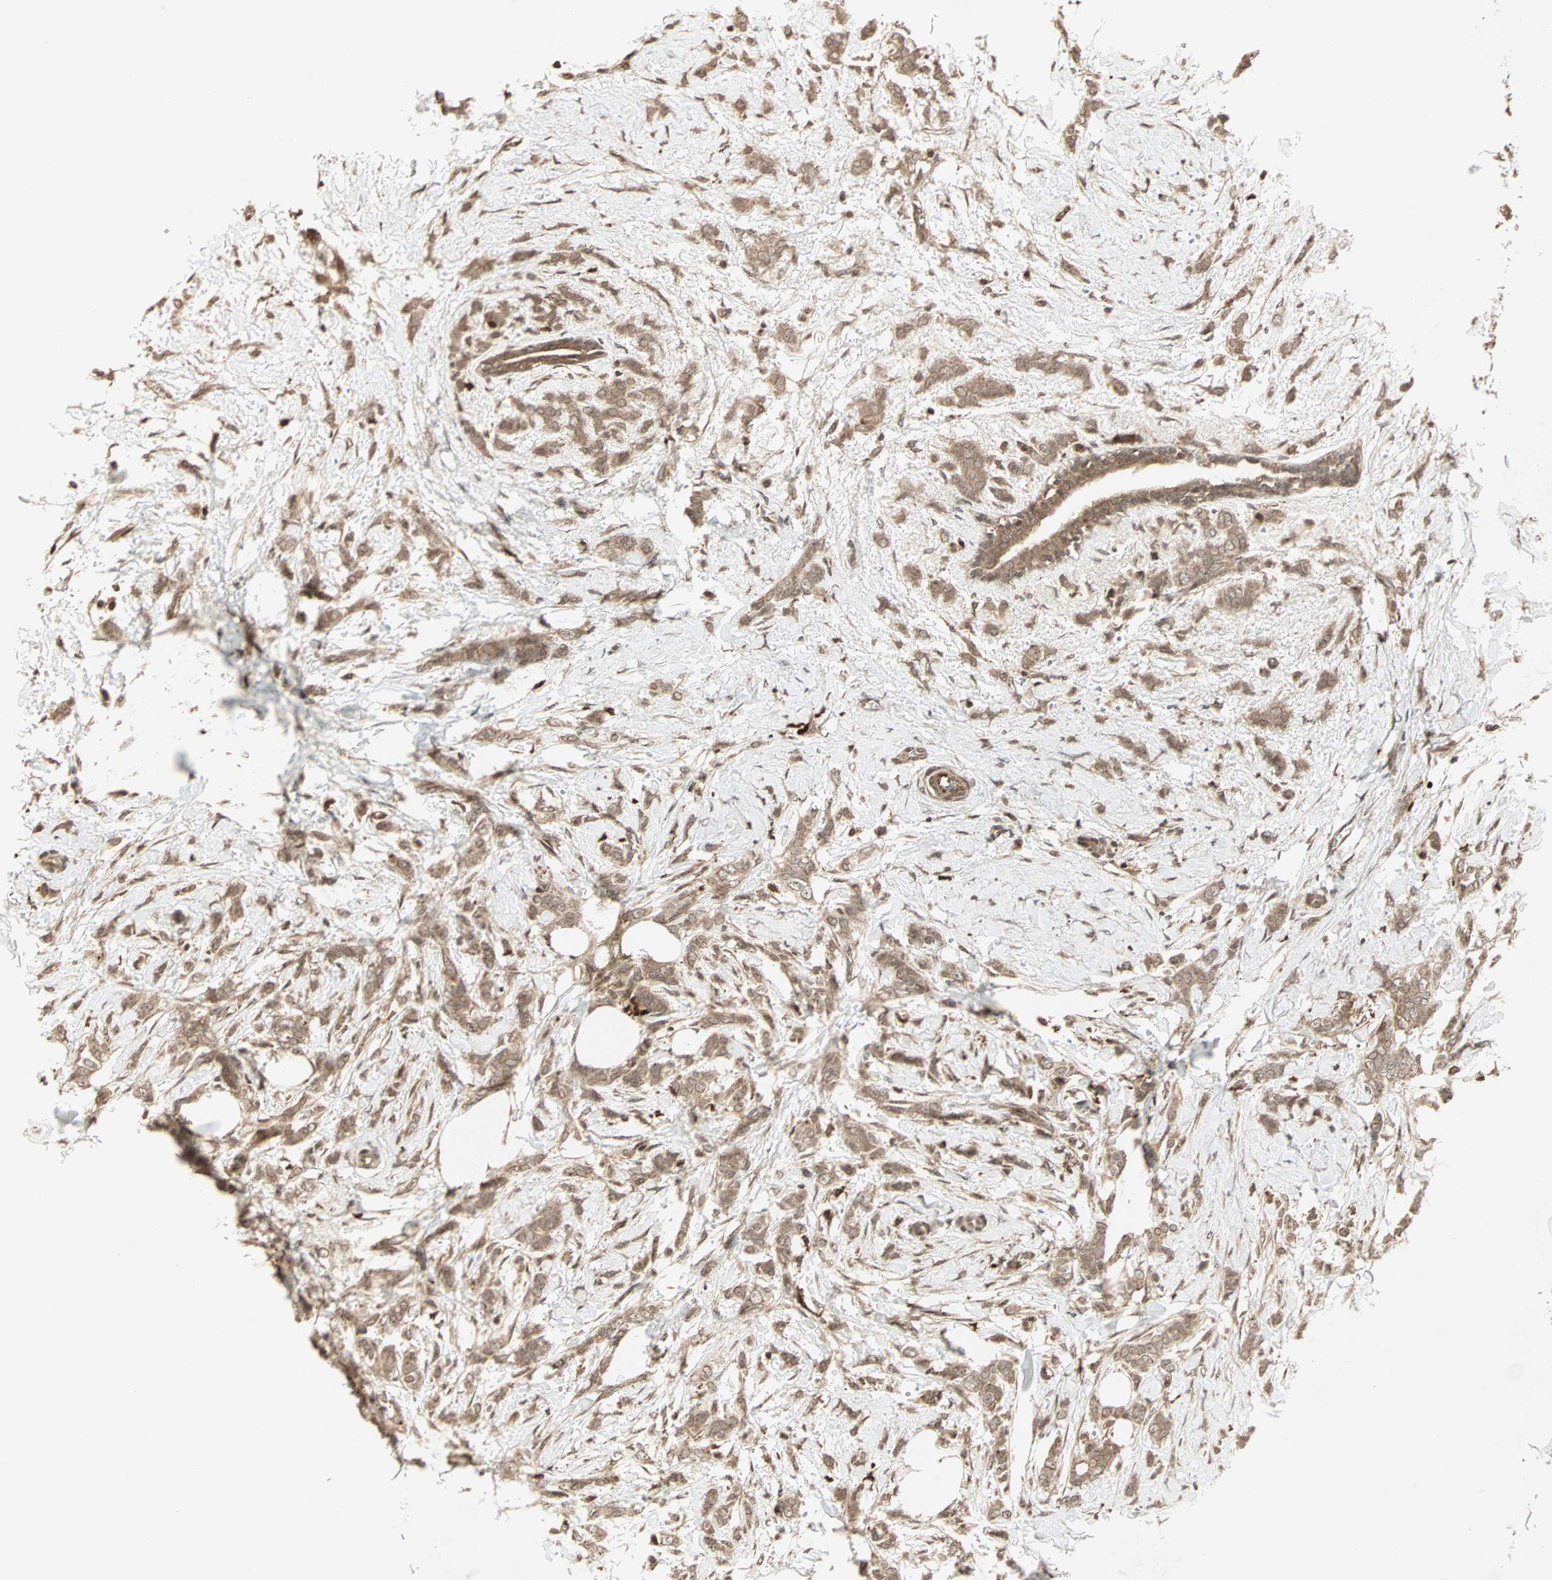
{"staining": {"intensity": "moderate", "quantity": ">75%", "location": "cytoplasmic/membranous"}, "tissue": "breast cancer", "cell_type": "Tumor cells", "image_type": "cancer", "snomed": [{"axis": "morphology", "description": "Lobular carcinoma, in situ"}, {"axis": "morphology", "description": "Lobular carcinoma"}, {"axis": "topography", "description": "Breast"}], "caption": "An image of breast lobular carcinoma in situ stained for a protein demonstrates moderate cytoplasmic/membranous brown staining in tumor cells.", "gene": "RFFL", "patient": {"sex": "female", "age": 41}}